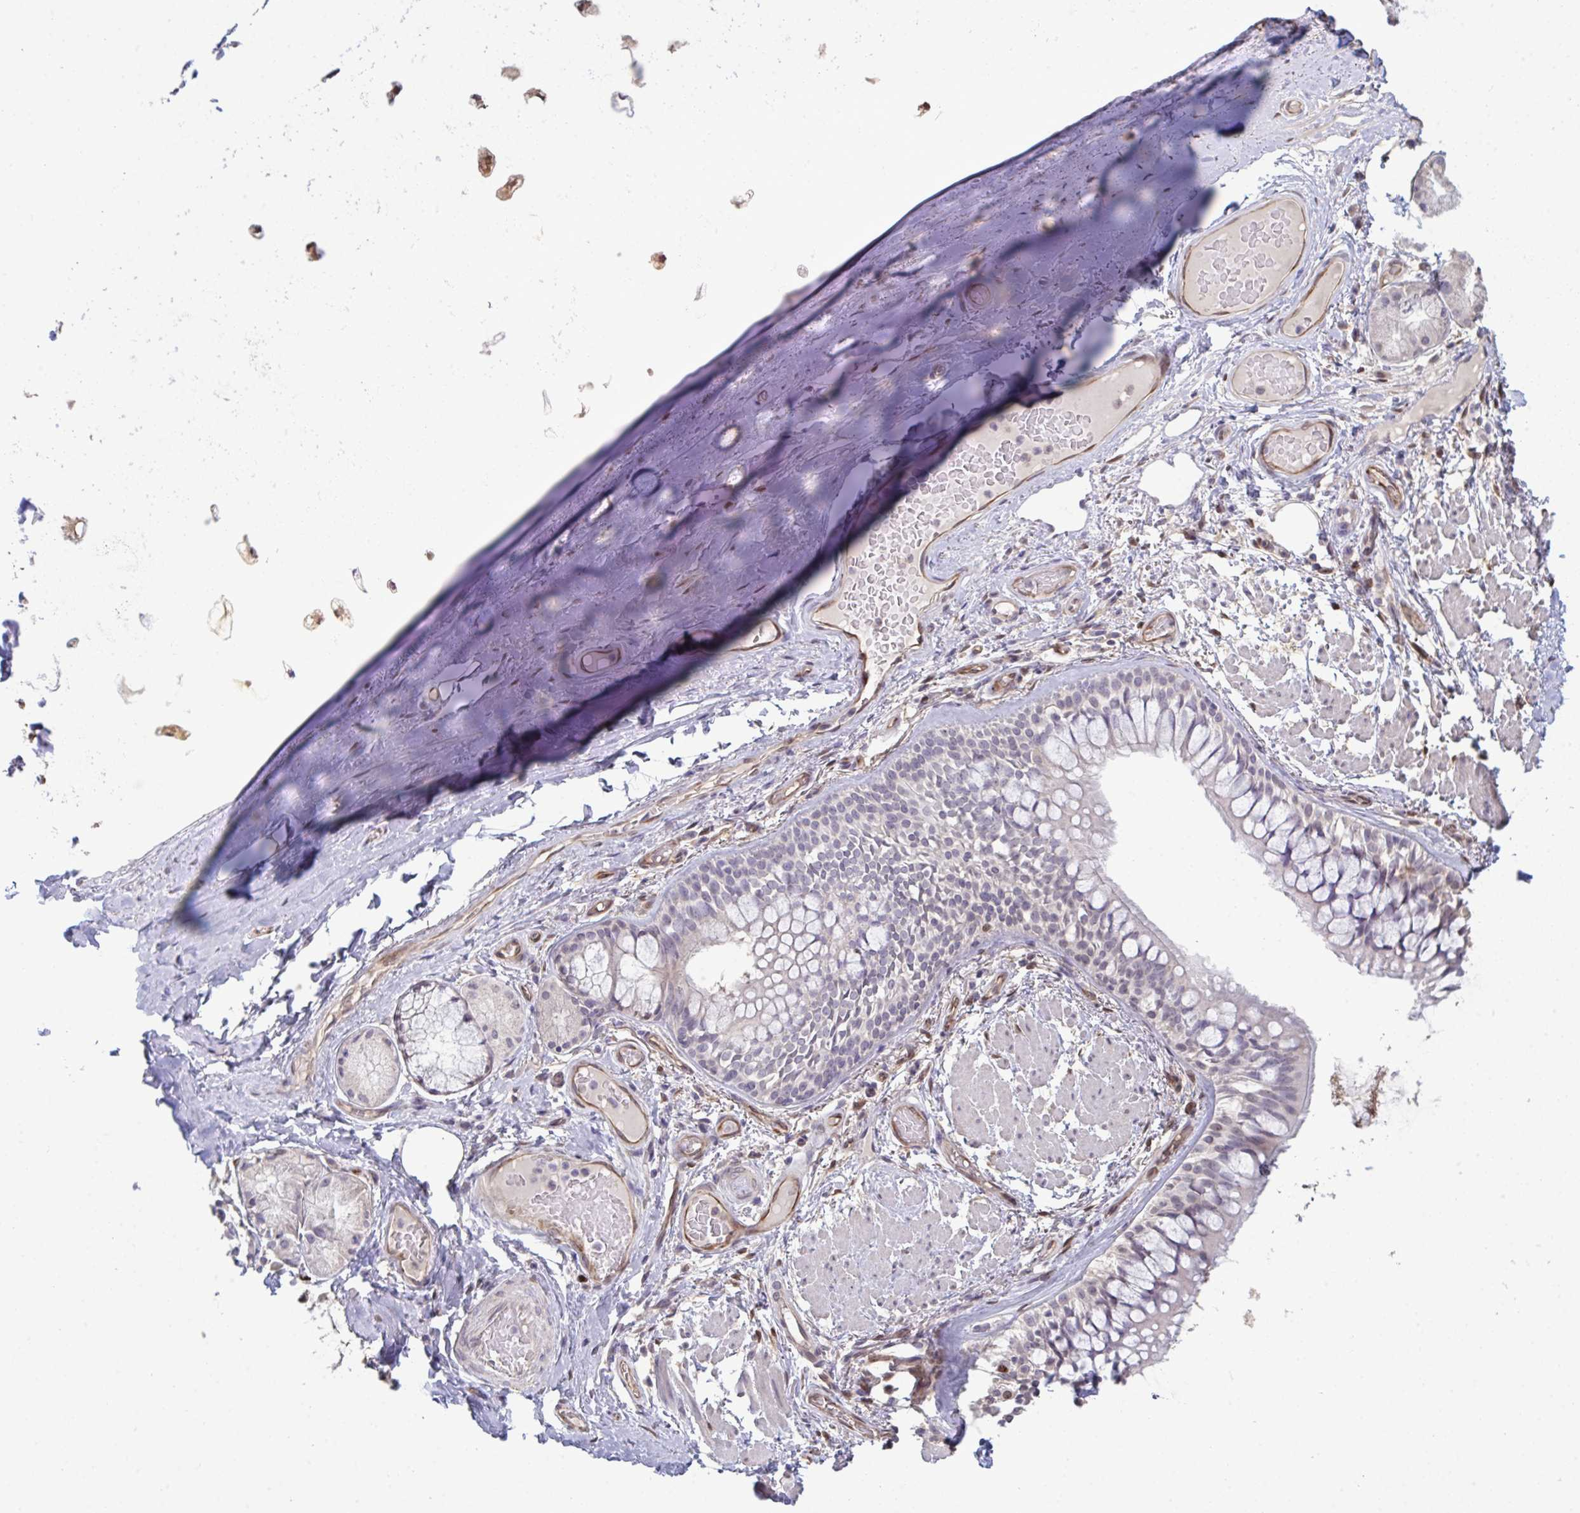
{"staining": {"intensity": "moderate", "quantity": "<25%", "location": "nuclear"}, "tissue": "soft tissue", "cell_type": "Chondrocytes", "image_type": "normal", "snomed": [{"axis": "morphology", "description": "Normal tissue, NOS"}, {"axis": "topography", "description": "Cartilage tissue"}, {"axis": "topography", "description": "Bronchus"}], "caption": "This histopathology image reveals IHC staining of benign soft tissue, with low moderate nuclear expression in about <25% of chondrocytes.", "gene": "SETD7", "patient": {"sex": "male", "age": 64}}